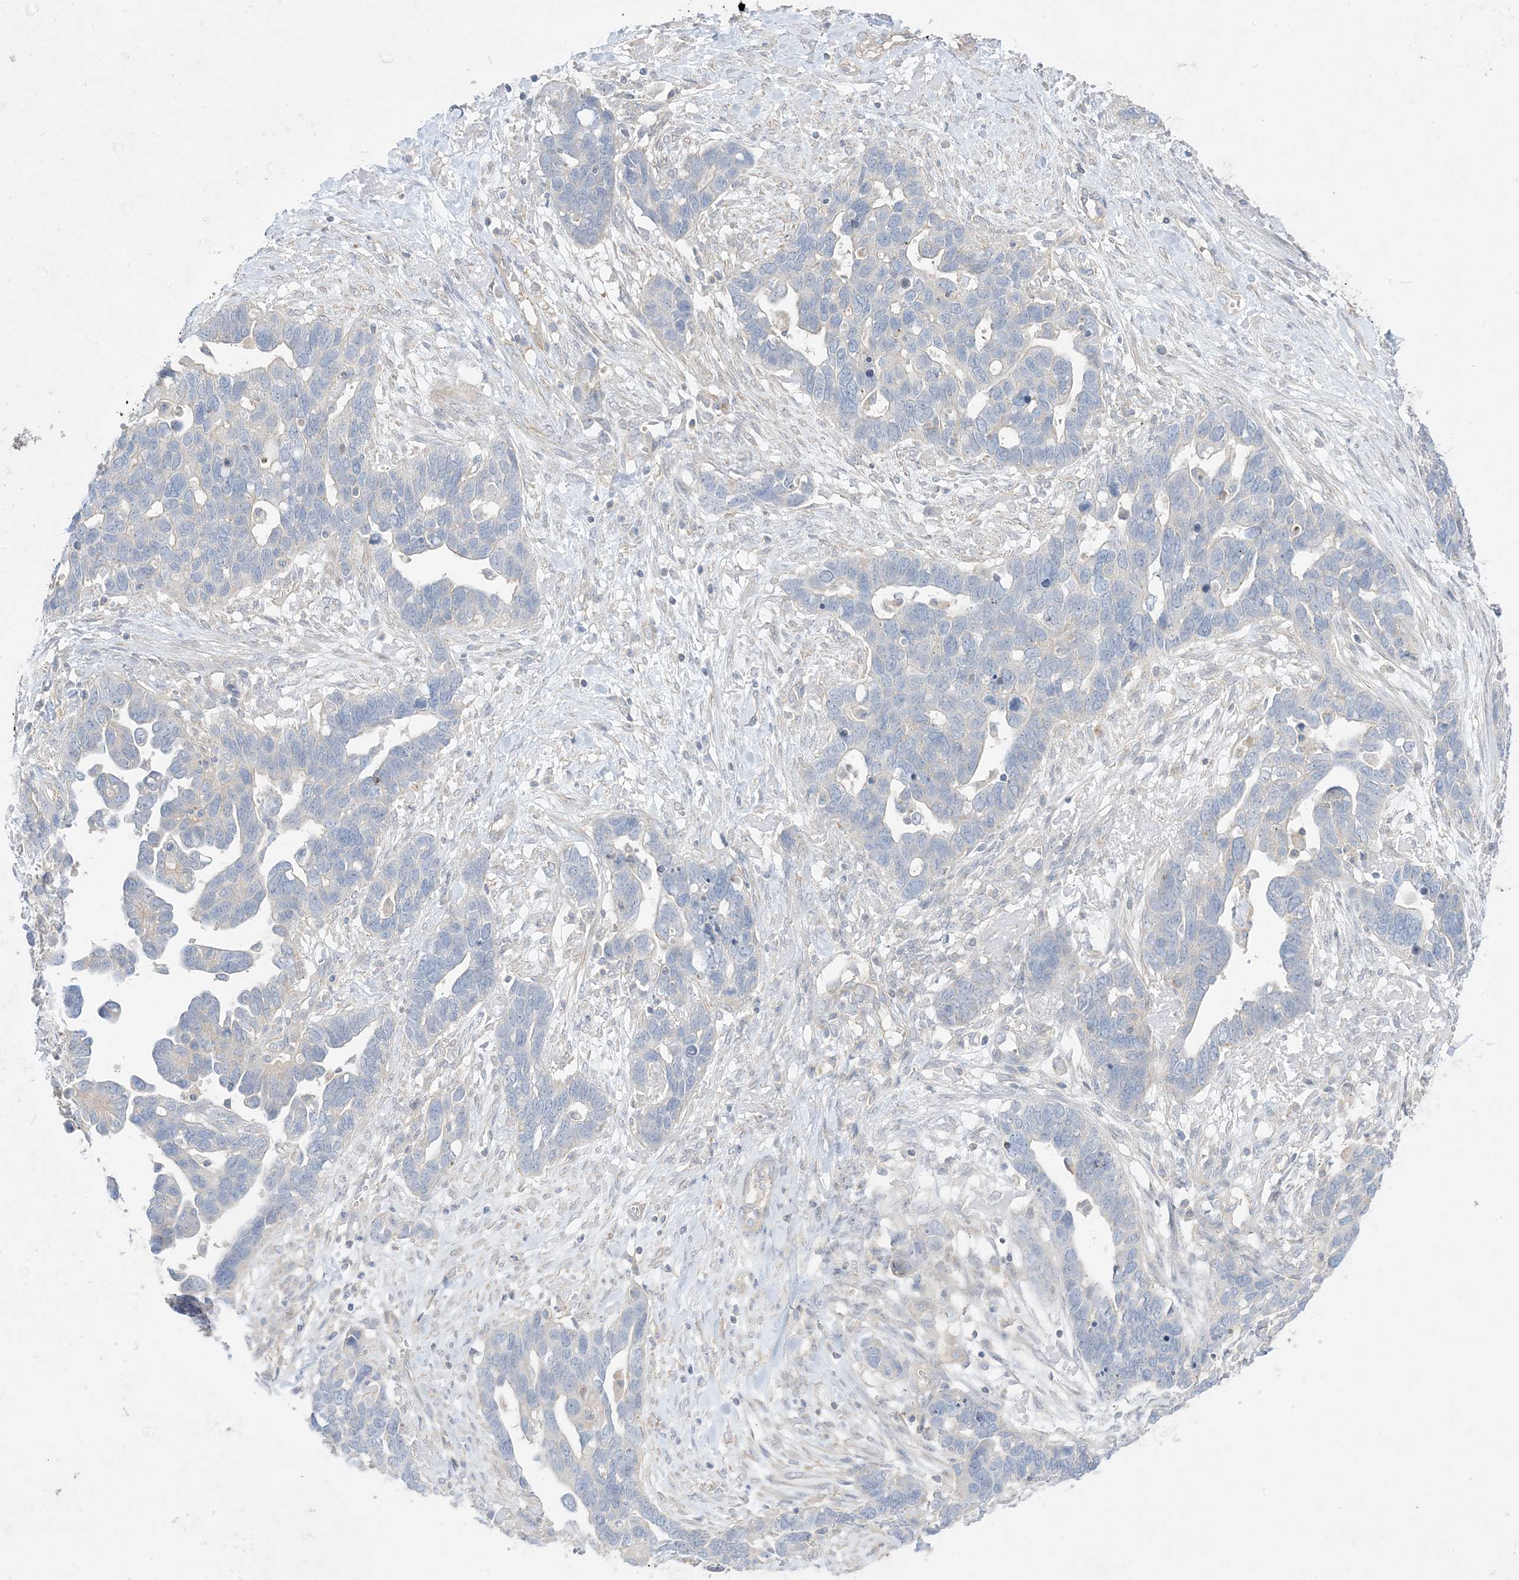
{"staining": {"intensity": "negative", "quantity": "none", "location": "none"}, "tissue": "ovarian cancer", "cell_type": "Tumor cells", "image_type": "cancer", "snomed": [{"axis": "morphology", "description": "Cystadenocarcinoma, serous, NOS"}, {"axis": "topography", "description": "Ovary"}], "caption": "Tumor cells are negative for protein expression in human ovarian serous cystadenocarcinoma.", "gene": "ARHGEF9", "patient": {"sex": "female", "age": 54}}